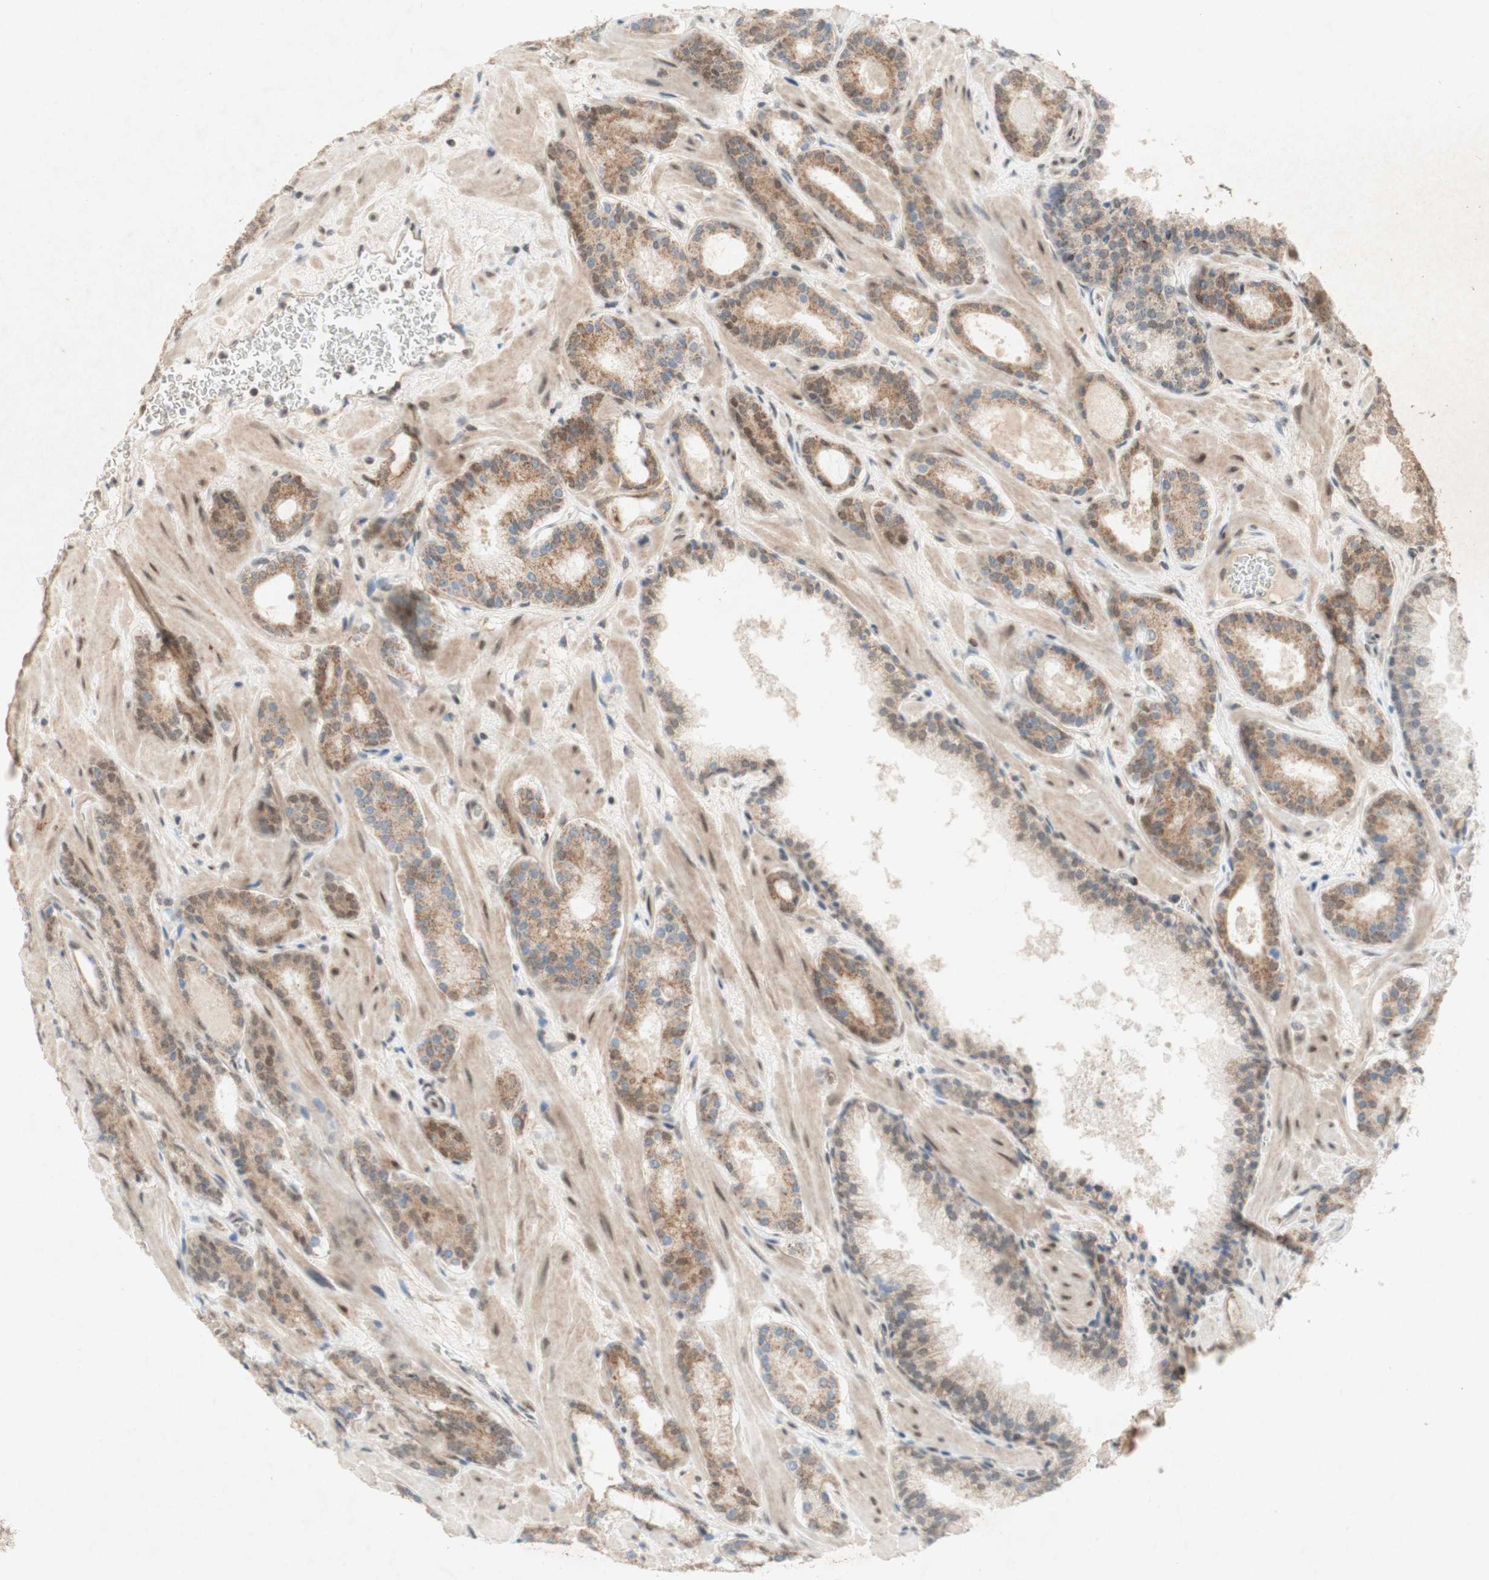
{"staining": {"intensity": "weak", "quantity": ">75%", "location": "cytoplasmic/membranous"}, "tissue": "prostate cancer", "cell_type": "Tumor cells", "image_type": "cancer", "snomed": [{"axis": "morphology", "description": "Adenocarcinoma, Low grade"}, {"axis": "topography", "description": "Prostate"}], "caption": "DAB (3,3'-diaminobenzidine) immunohistochemical staining of human prostate cancer (adenocarcinoma (low-grade)) displays weak cytoplasmic/membranous protein expression in about >75% of tumor cells. (Stains: DAB in brown, nuclei in blue, Microscopy: brightfield microscopy at high magnification).", "gene": "DNMT3A", "patient": {"sex": "male", "age": 63}}